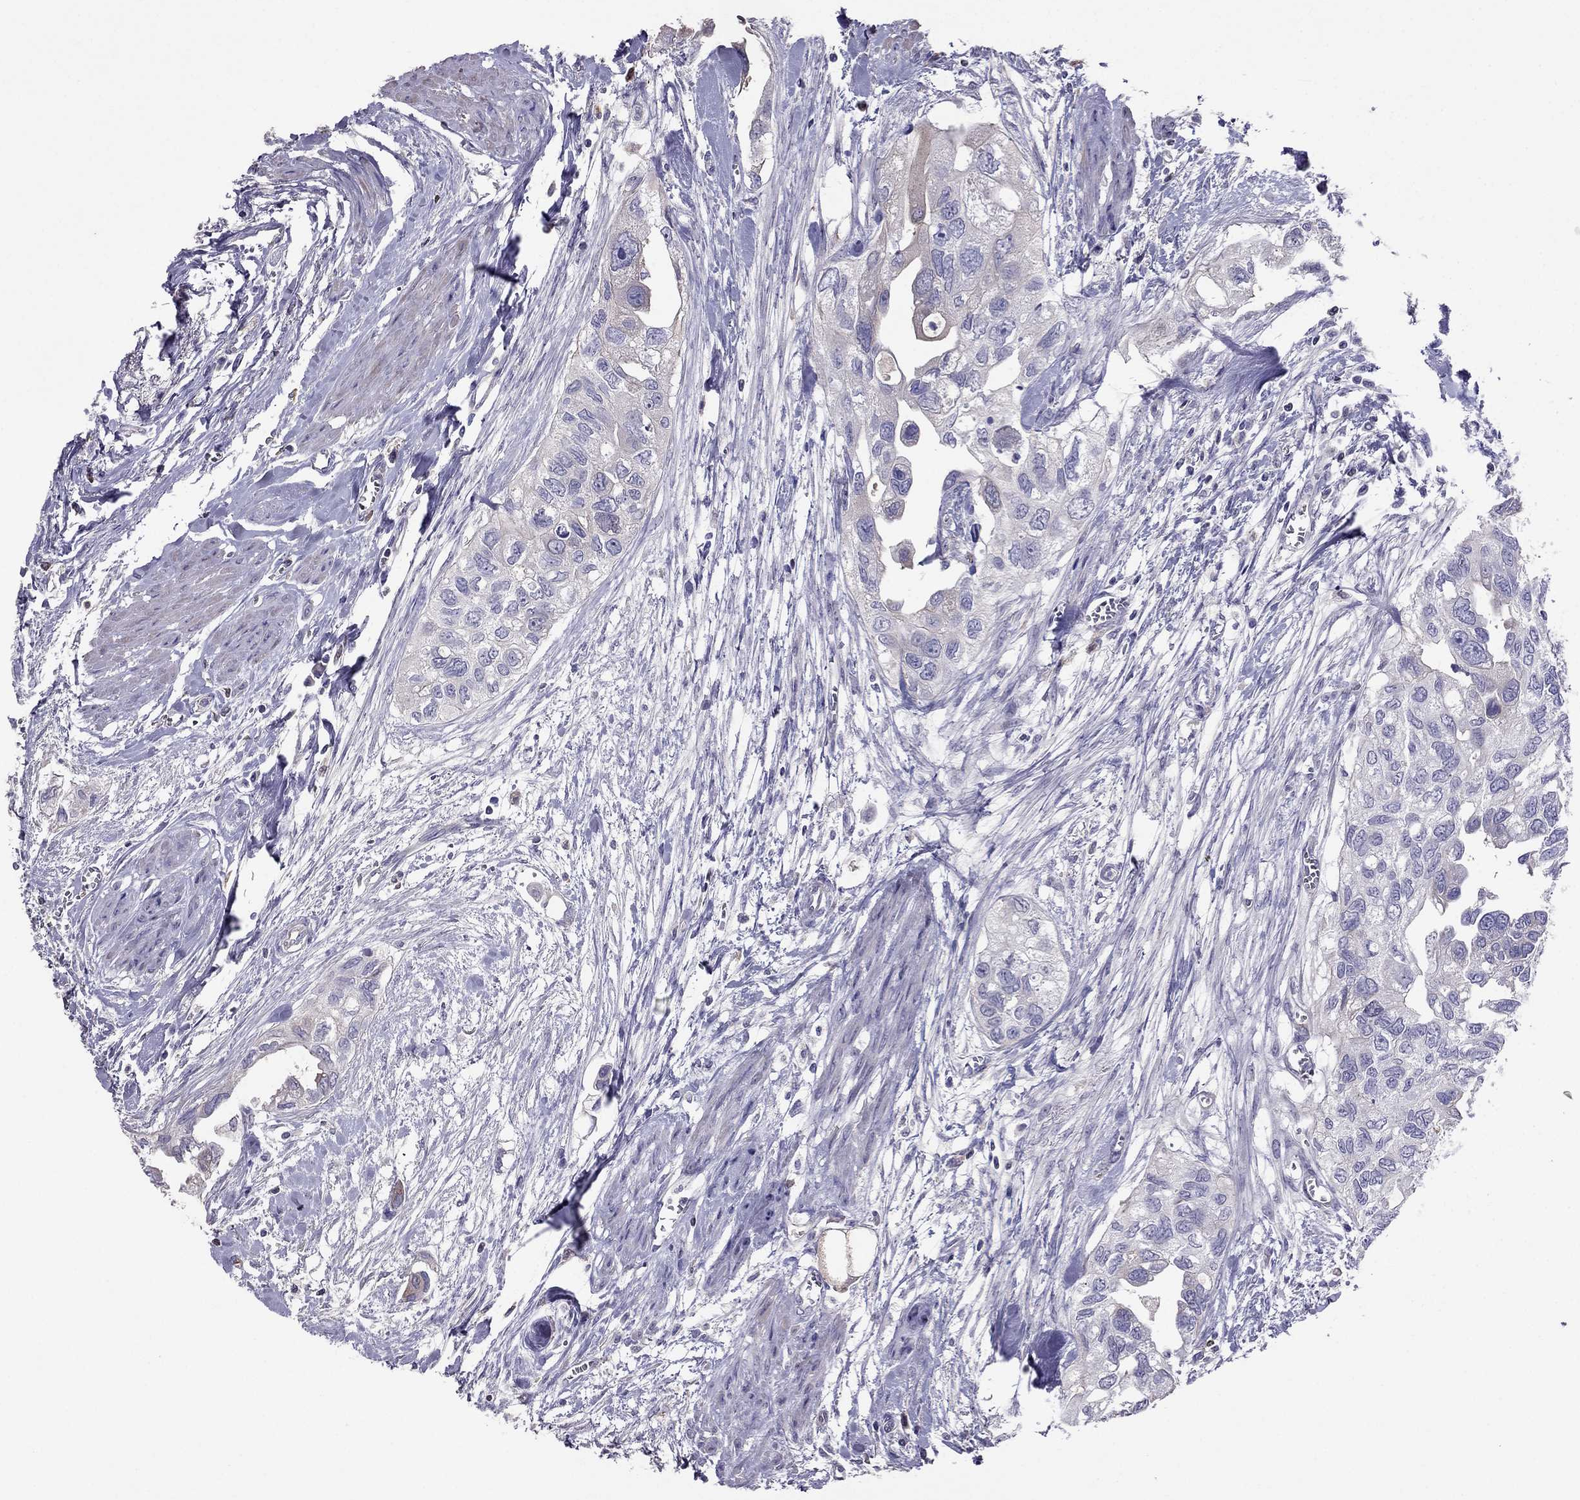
{"staining": {"intensity": "negative", "quantity": "none", "location": "none"}, "tissue": "urothelial cancer", "cell_type": "Tumor cells", "image_type": "cancer", "snomed": [{"axis": "morphology", "description": "Urothelial carcinoma, High grade"}, {"axis": "topography", "description": "Urinary bladder"}], "caption": "High power microscopy image of an IHC histopathology image of urothelial cancer, revealing no significant expression in tumor cells.", "gene": "TBC1D21", "patient": {"sex": "male", "age": 59}}